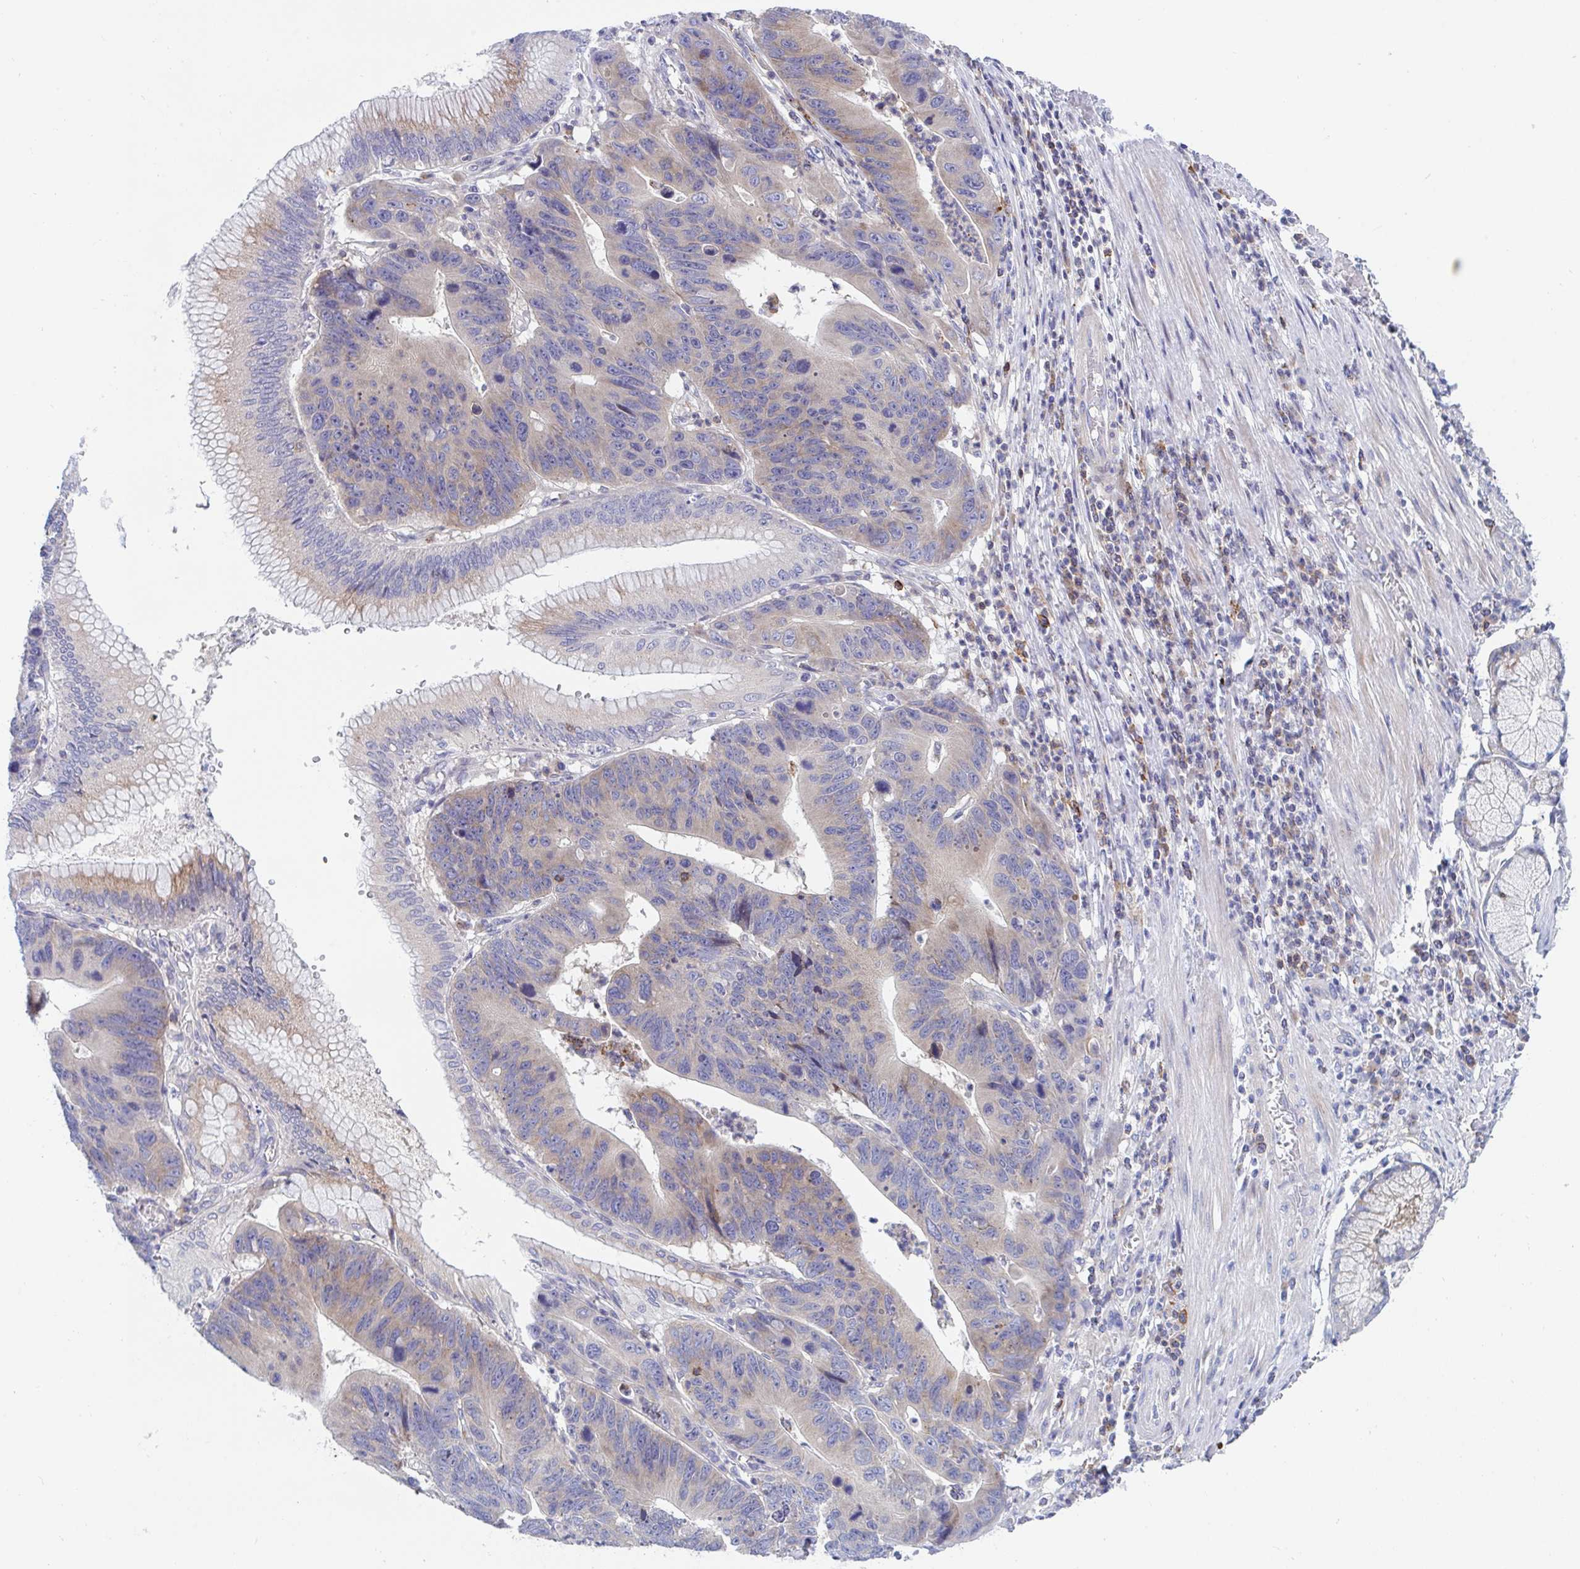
{"staining": {"intensity": "weak", "quantity": "25%-75%", "location": "cytoplasmic/membranous"}, "tissue": "stomach cancer", "cell_type": "Tumor cells", "image_type": "cancer", "snomed": [{"axis": "morphology", "description": "Adenocarcinoma, NOS"}, {"axis": "topography", "description": "Stomach"}], "caption": "A high-resolution photomicrograph shows IHC staining of stomach cancer (adenocarcinoma), which shows weak cytoplasmic/membranous expression in approximately 25%-75% of tumor cells.", "gene": "FRMD3", "patient": {"sex": "male", "age": 59}}